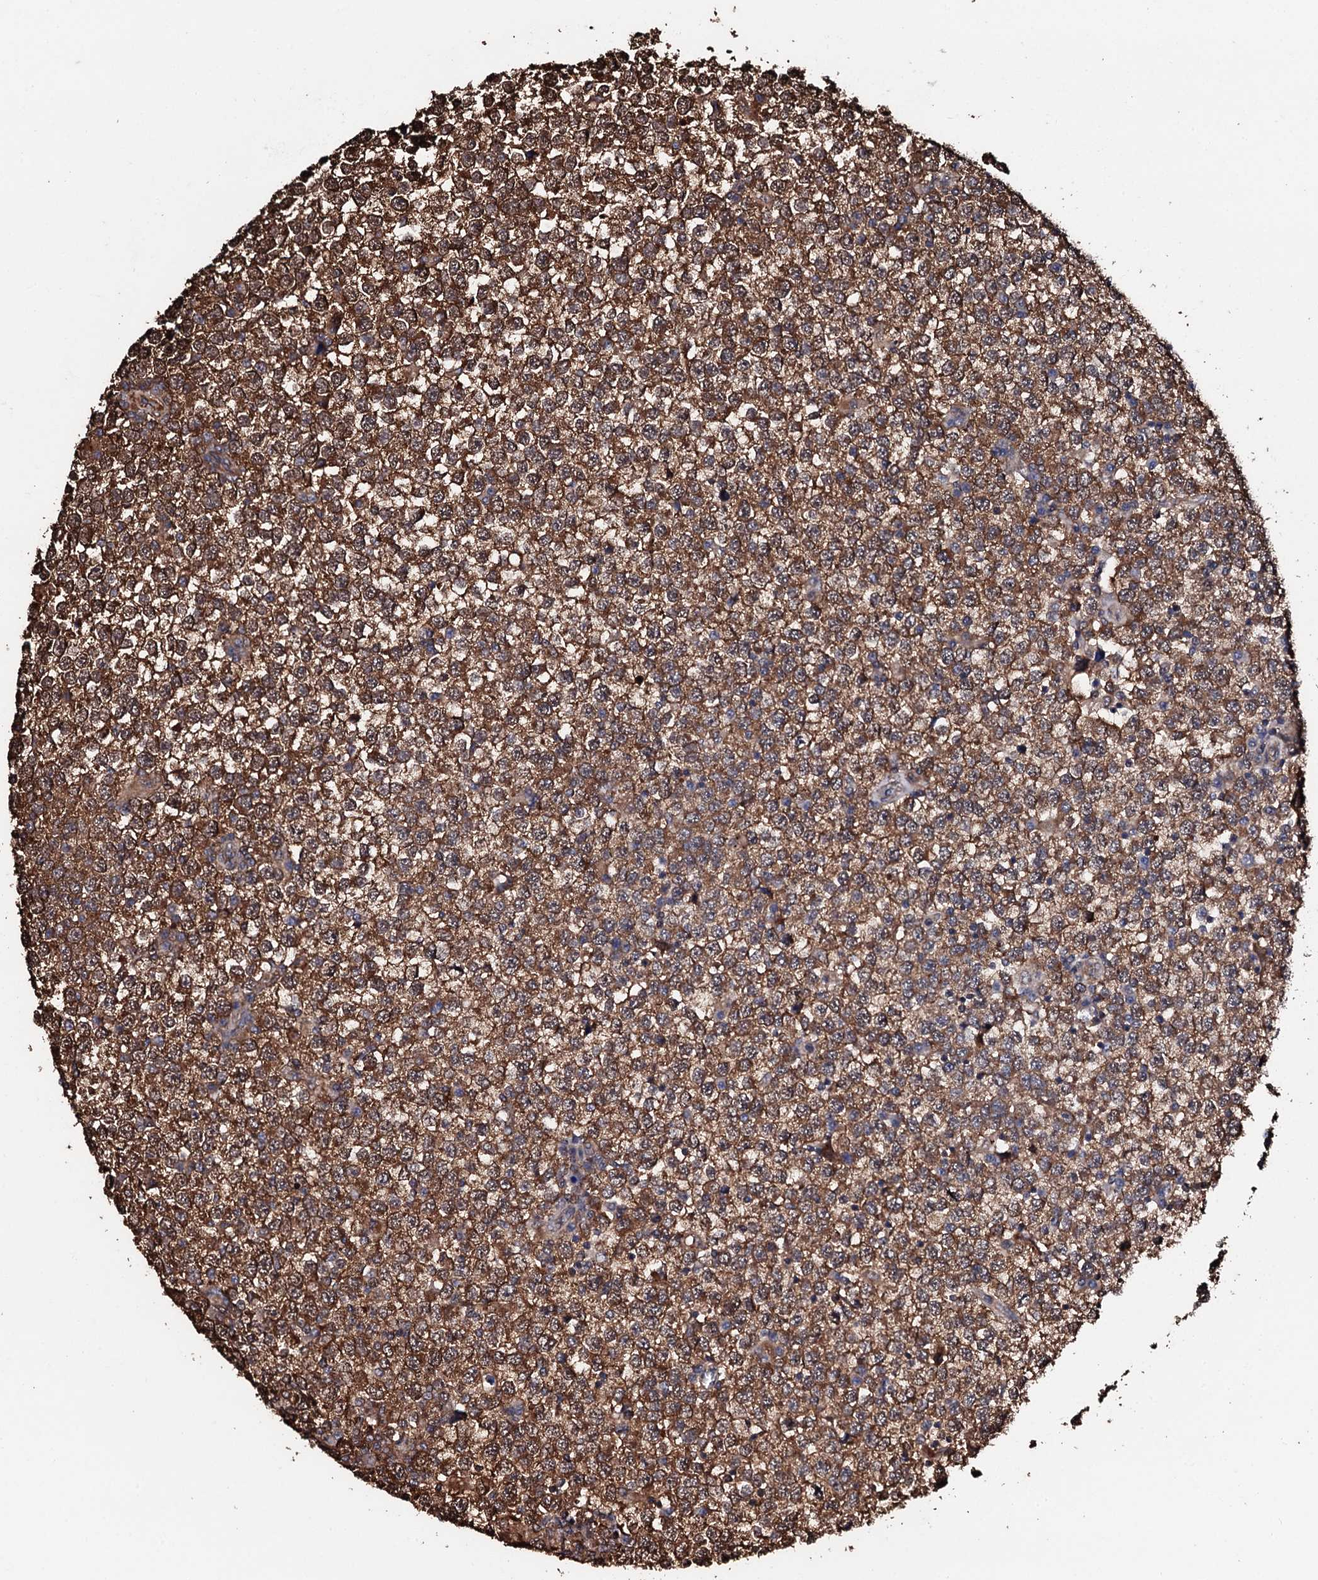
{"staining": {"intensity": "moderate", "quantity": ">75%", "location": "cytoplasmic/membranous"}, "tissue": "testis cancer", "cell_type": "Tumor cells", "image_type": "cancer", "snomed": [{"axis": "morphology", "description": "Seminoma, NOS"}, {"axis": "topography", "description": "Testis"}], "caption": "This photomicrograph displays testis cancer stained with immunohistochemistry (IHC) to label a protein in brown. The cytoplasmic/membranous of tumor cells show moderate positivity for the protein. Nuclei are counter-stained blue.", "gene": "CKAP5", "patient": {"sex": "male", "age": 65}}